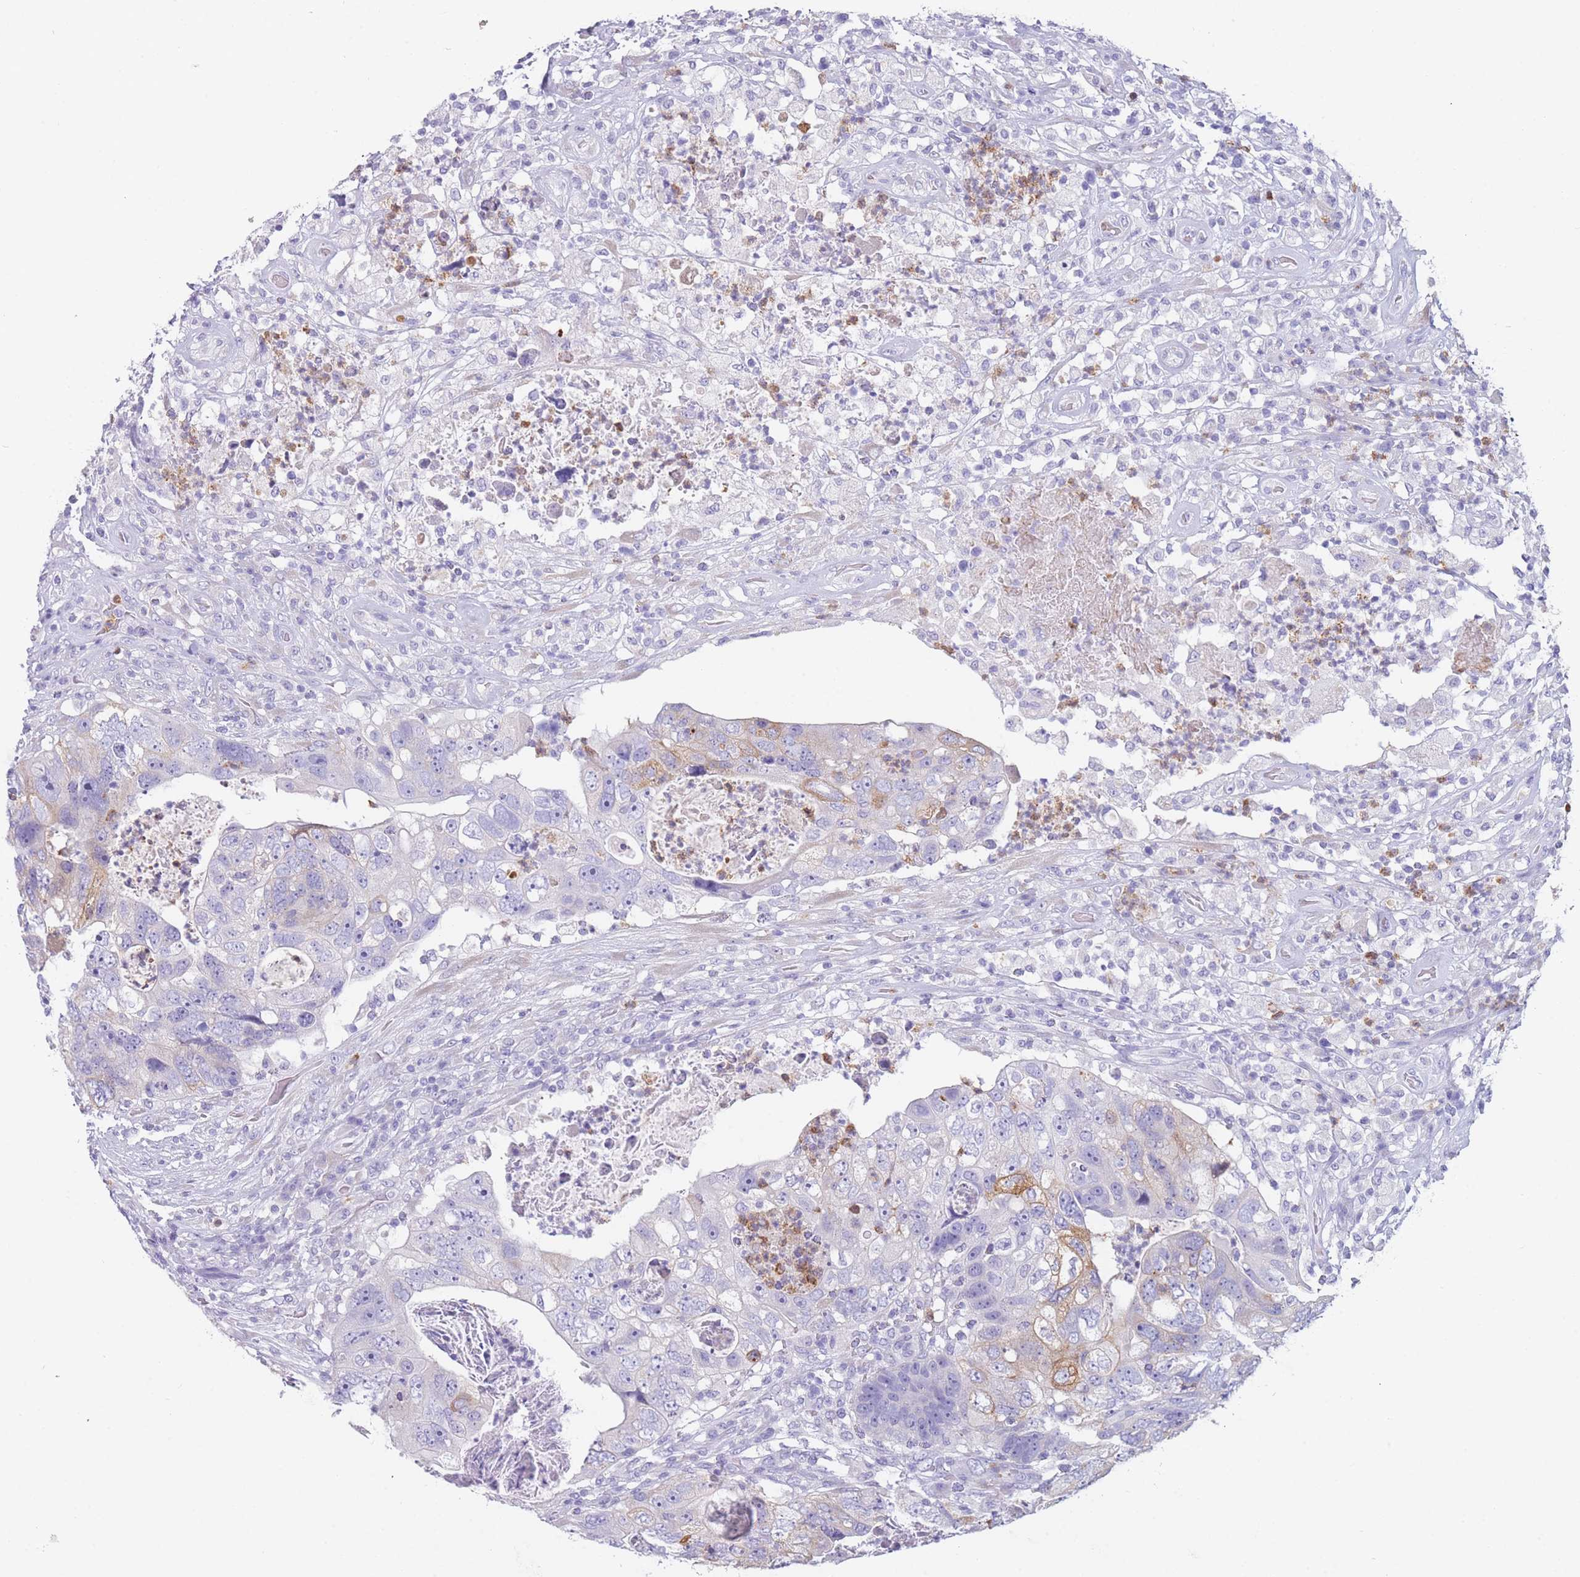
{"staining": {"intensity": "moderate", "quantity": "<25%", "location": "cytoplasmic/membranous"}, "tissue": "colorectal cancer", "cell_type": "Tumor cells", "image_type": "cancer", "snomed": [{"axis": "morphology", "description": "Adenocarcinoma, NOS"}, {"axis": "topography", "description": "Rectum"}], "caption": "Immunohistochemical staining of colorectal cancer (adenocarcinoma) demonstrates moderate cytoplasmic/membranous protein positivity in approximately <25% of tumor cells.", "gene": "ZNF627", "patient": {"sex": "male", "age": 59}}